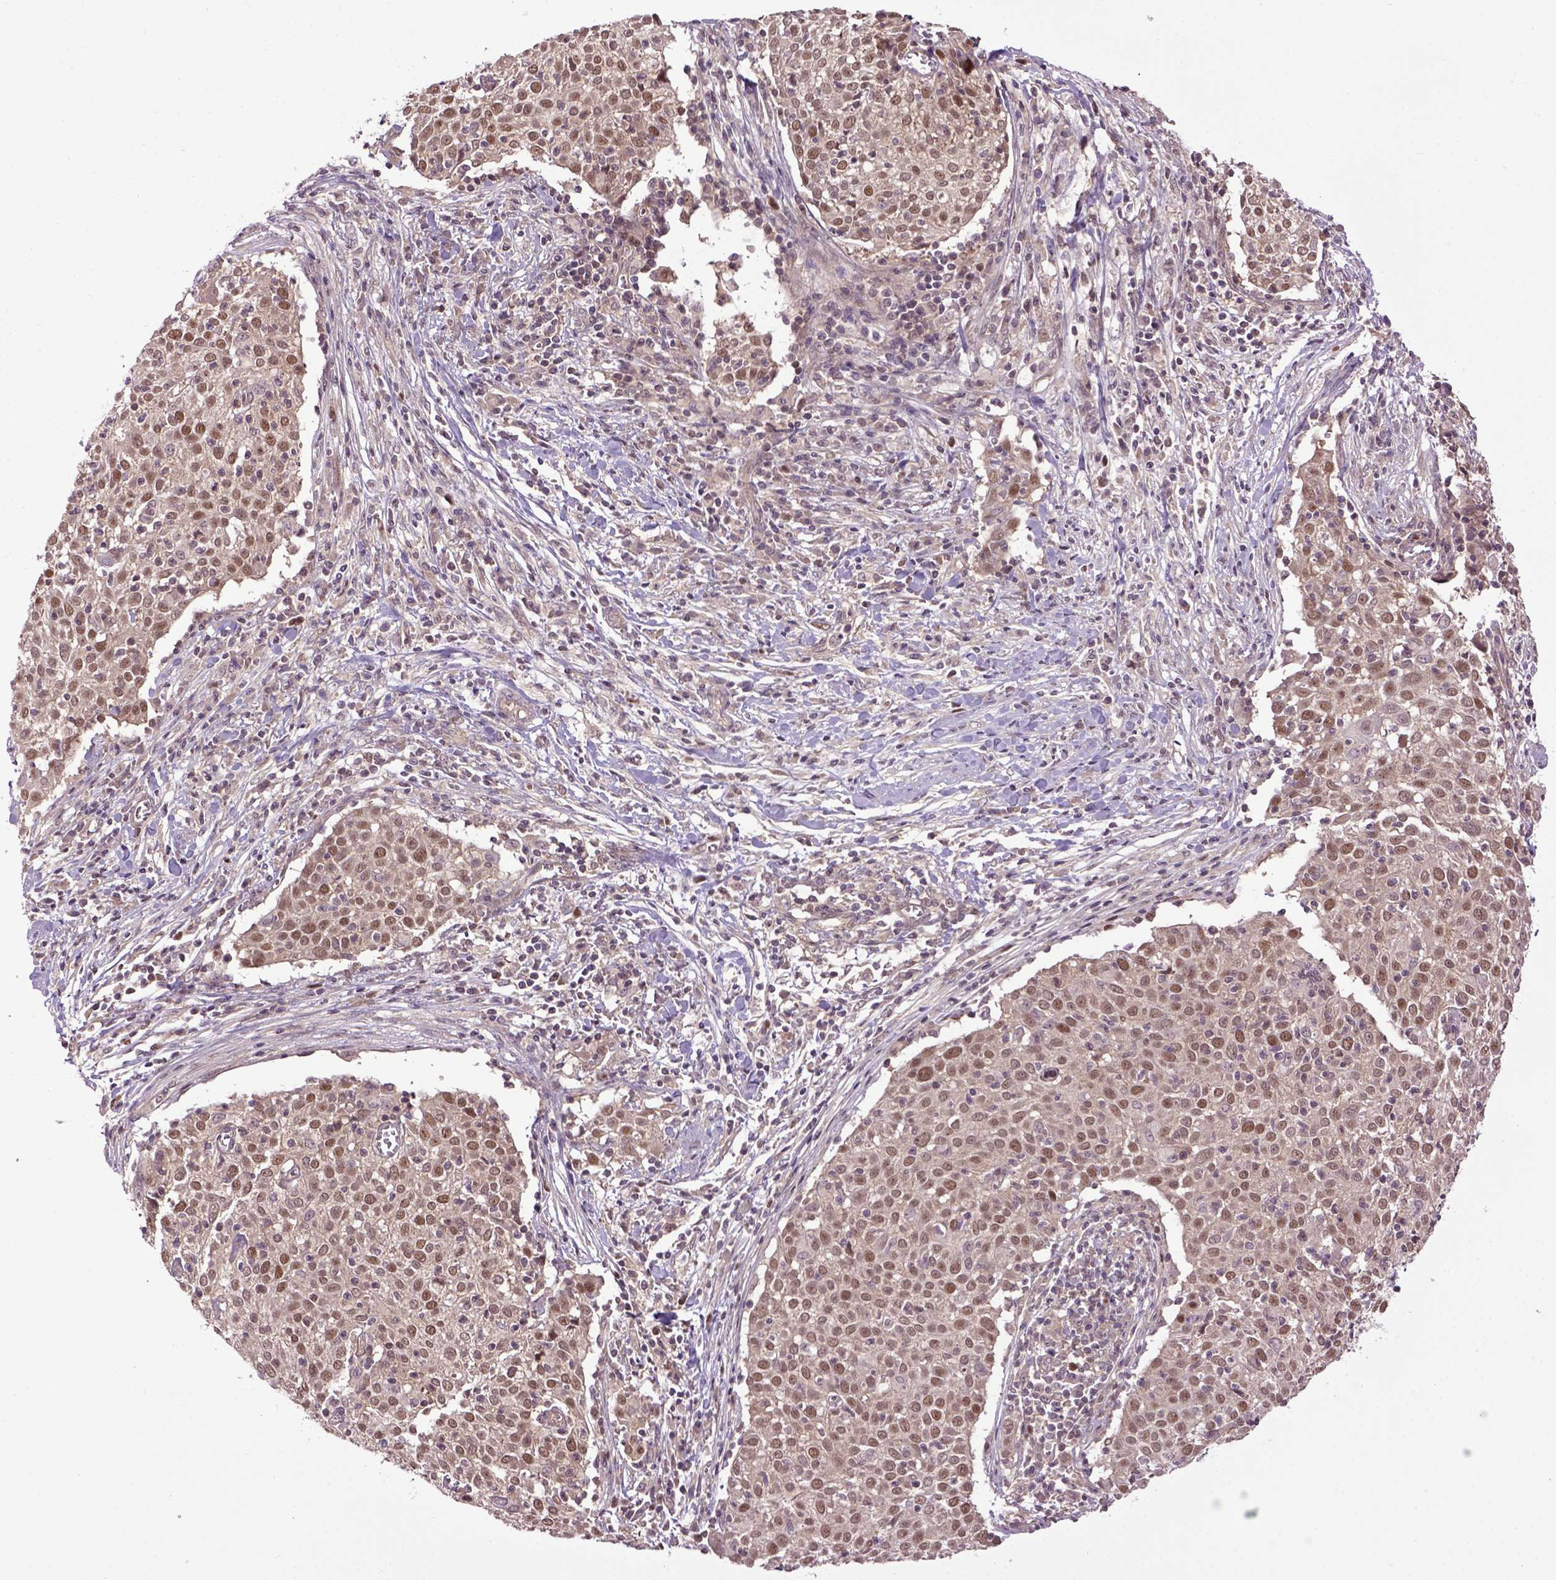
{"staining": {"intensity": "moderate", "quantity": ">75%", "location": "cytoplasmic/membranous,nuclear"}, "tissue": "cervical cancer", "cell_type": "Tumor cells", "image_type": "cancer", "snomed": [{"axis": "morphology", "description": "Squamous cell carcinoma, NOS"}, {"axis": "topography", "description": "Cervix"}], "caption": "Immunohistochemical staining of cervical cancer (squamous cell carcinoma) reveals moderate cytoplasmic/membranous and nuclear protein staining in about >75% of tumor cells.", "gene": "WDR48", "patient": {"sex": "female", "age": 39}}